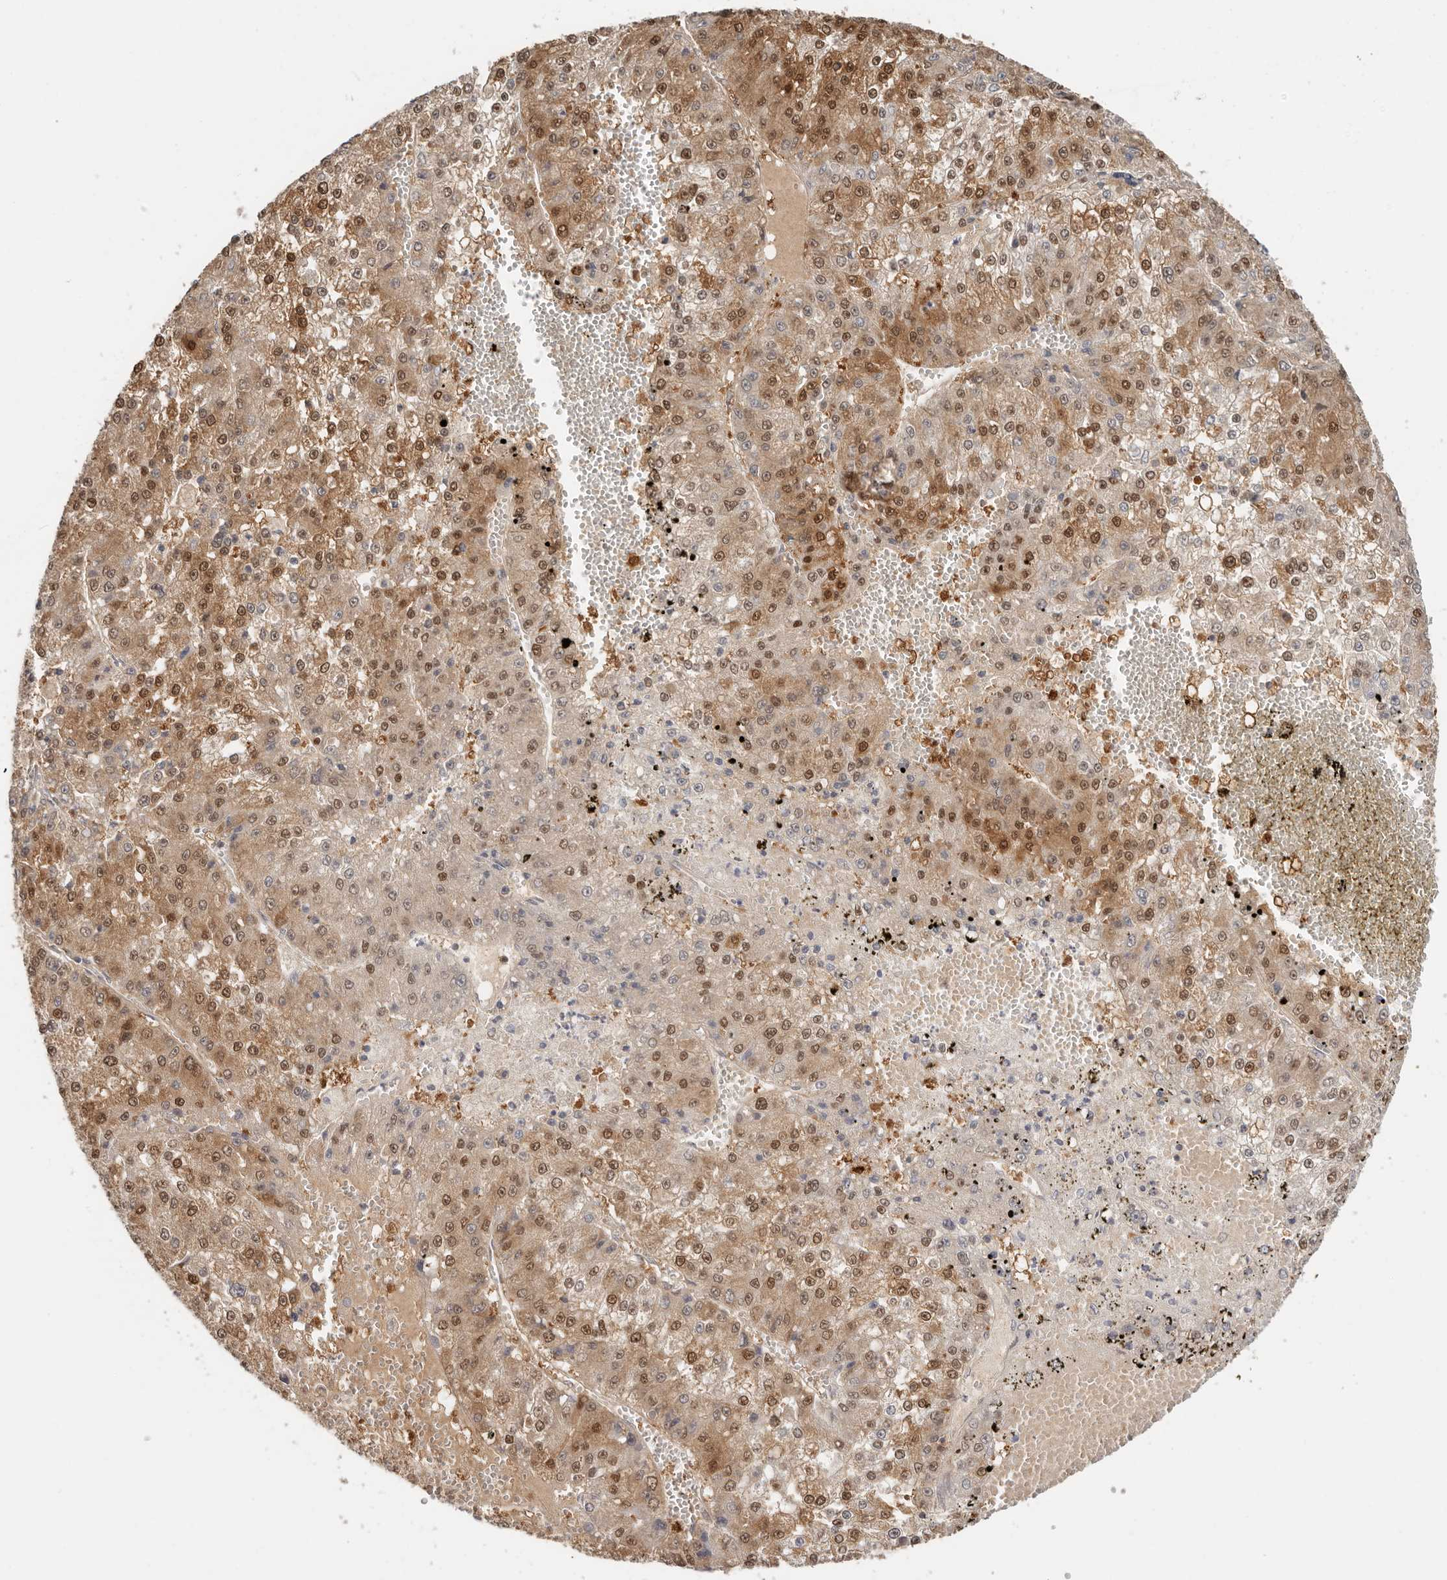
{"staining": {"intensity": "moderate", "quantity": ">75%", "location": "cytoplasmic/membranous,nuclear"}, "tissue": "liver cancer", "cell_type": "Tumor cells", "image_type": "cancer", "snomed": [{"axis": "morphology", "description": "Carcinoma, Hepatocellular, NOS"}, {"axis": "topography", "description": "Liver"}], "caption": "A histopathology image of hepatocellular carcinoma (liver) stained for a protein demonstrates moderate cytoplasmic/membranous and nuclear brown staining in tumor cells. The staining is performed using DAB (3,3'-diaminobenzidine) brown chromogen to label protein expression. The nuclei are counter-stained blue using hematoxylin.", "gene": "LARP7", "patient": {"sex": "female", "age": 73}}